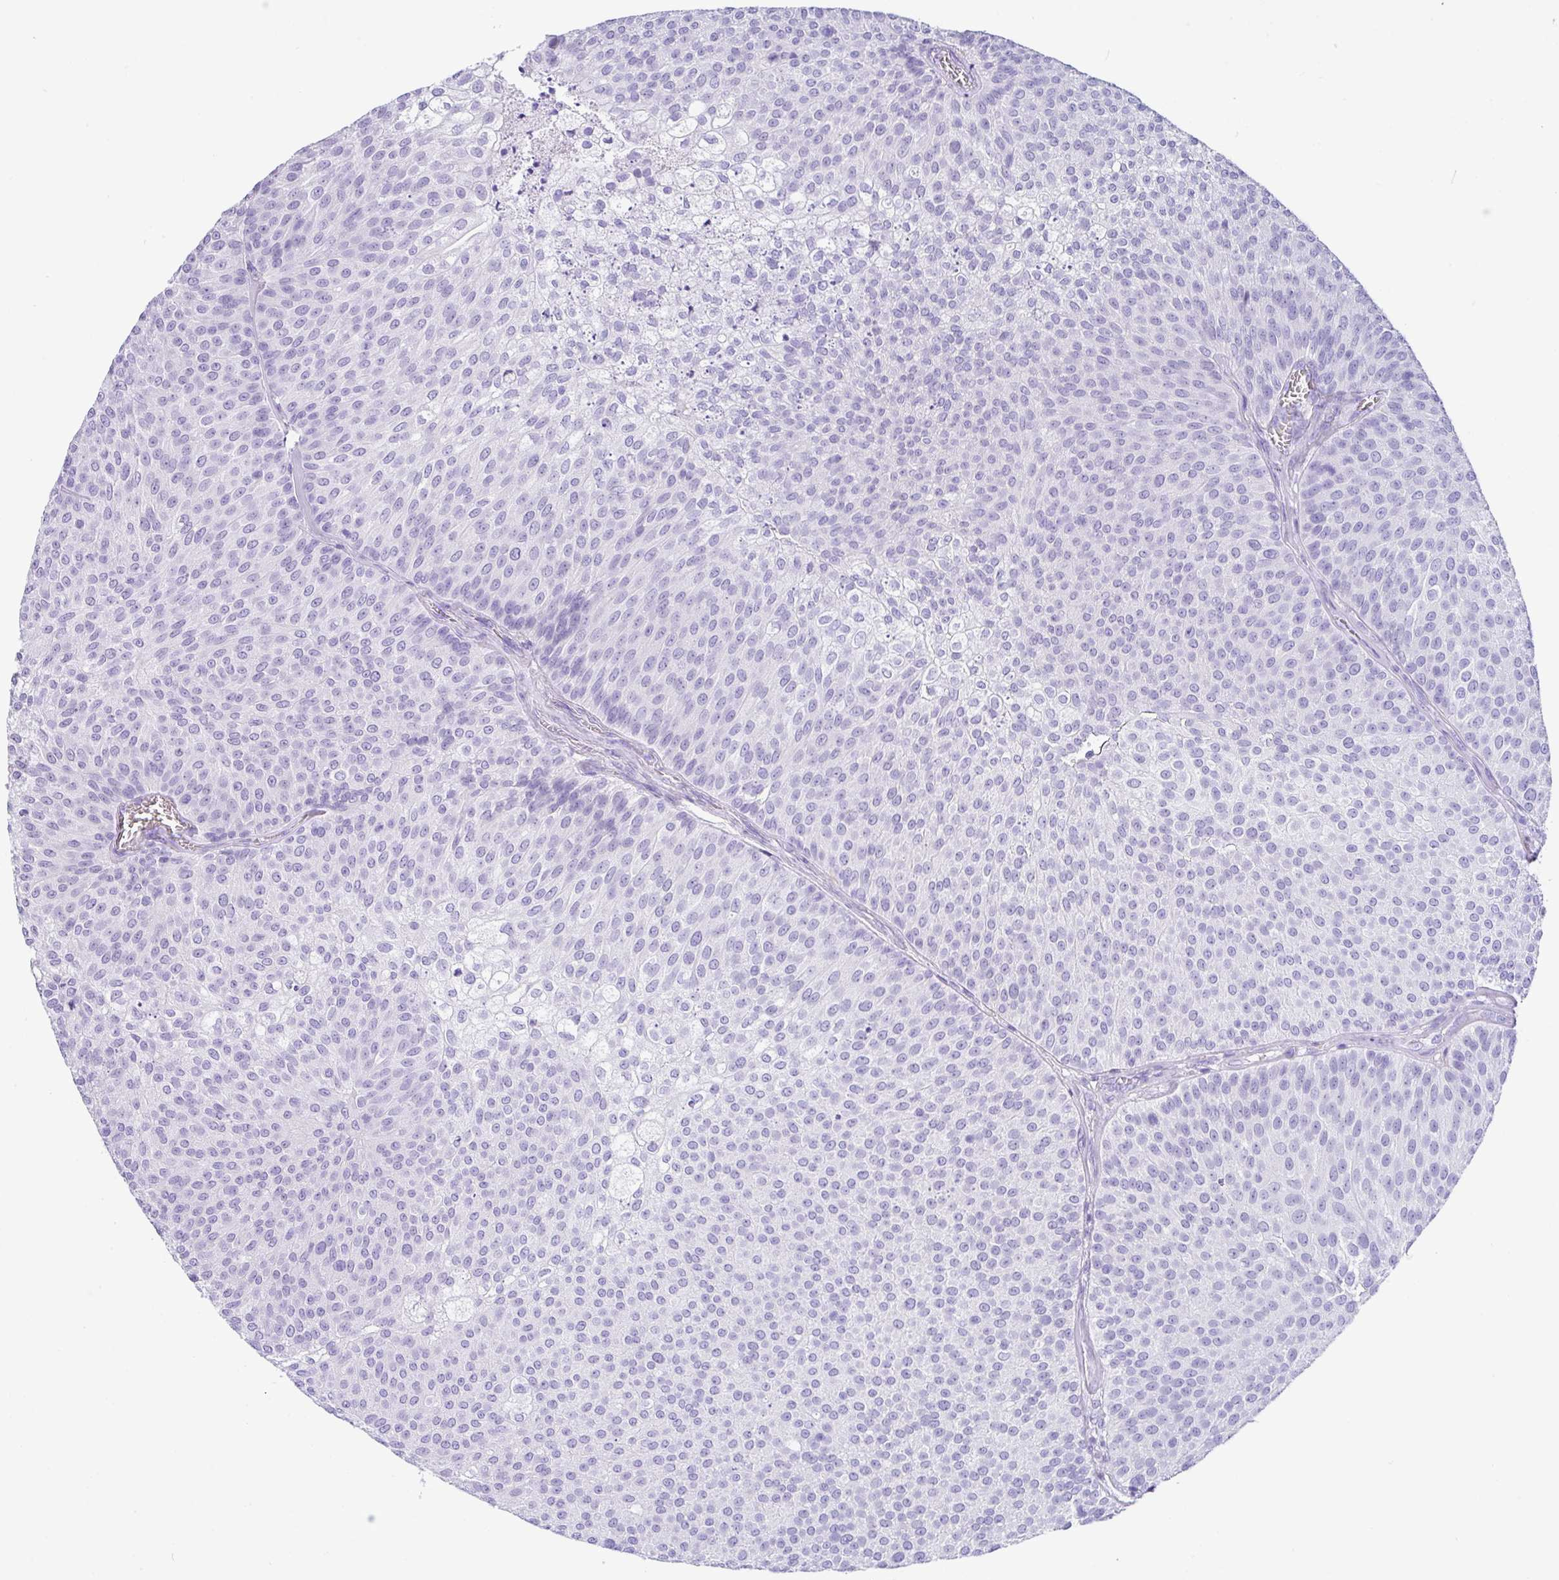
{"staining": {"intensity": "negative", "quantity": "none", "location": "none"}, "tissue": "urothelial cancer", "cell_type": "Tumor cells", "image_type": "cancer", "snomed": [{"axis": "morphology", "description": "Urothelial carcinoma, Low grade"}, {"axis": "topography", "description": "Urinary bladder"}], "caption": "Immunohistochemical staining of low-grade urothelial carcinoma reveals no significant positivity in tumor cells. Nuclei are stained in blue.", "gene": "ZG16", "patient": {"sex": "female", "age": 79}}